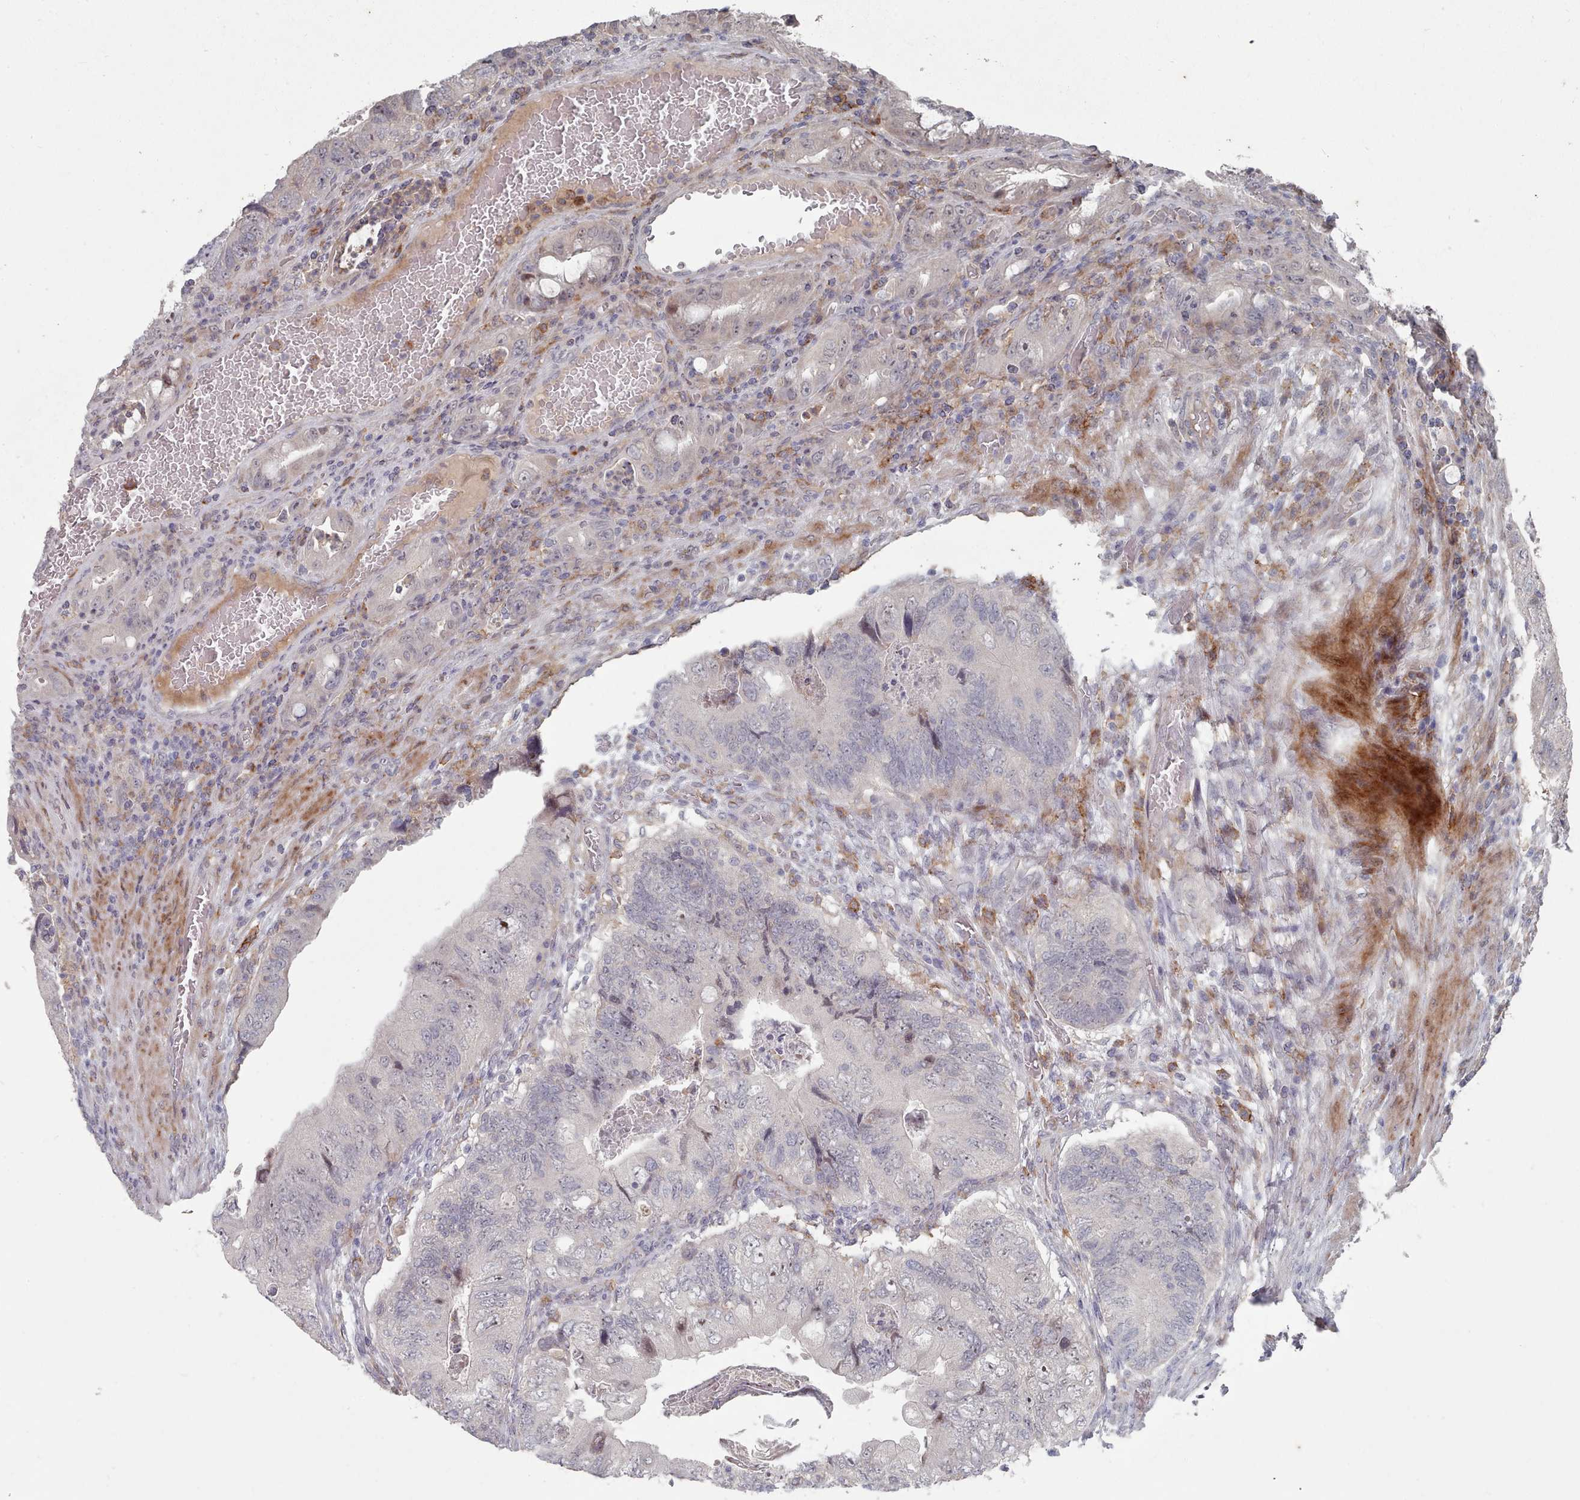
{"staining": {"intensity": "negative", "quantity": "none", "location": "none"}, "tissue": "colorectal cancer", "cell_type": "Tumor cells", "image_type": "cancer", "snomed": [{"axis": "morphology", "description": "Adenocarcinoma, NOS"}, {"axis": "topography", "description": "Rectum"}], "caption": "A high-resolution image shows IHC staining of colorectal cancer, which exhibits no significant staining in tumor cells. (Immunohistochemistry, brightfield microscopy, high magnification).", "gene": "COL8A2", "patient": {"sex": "male", "age": 63}}